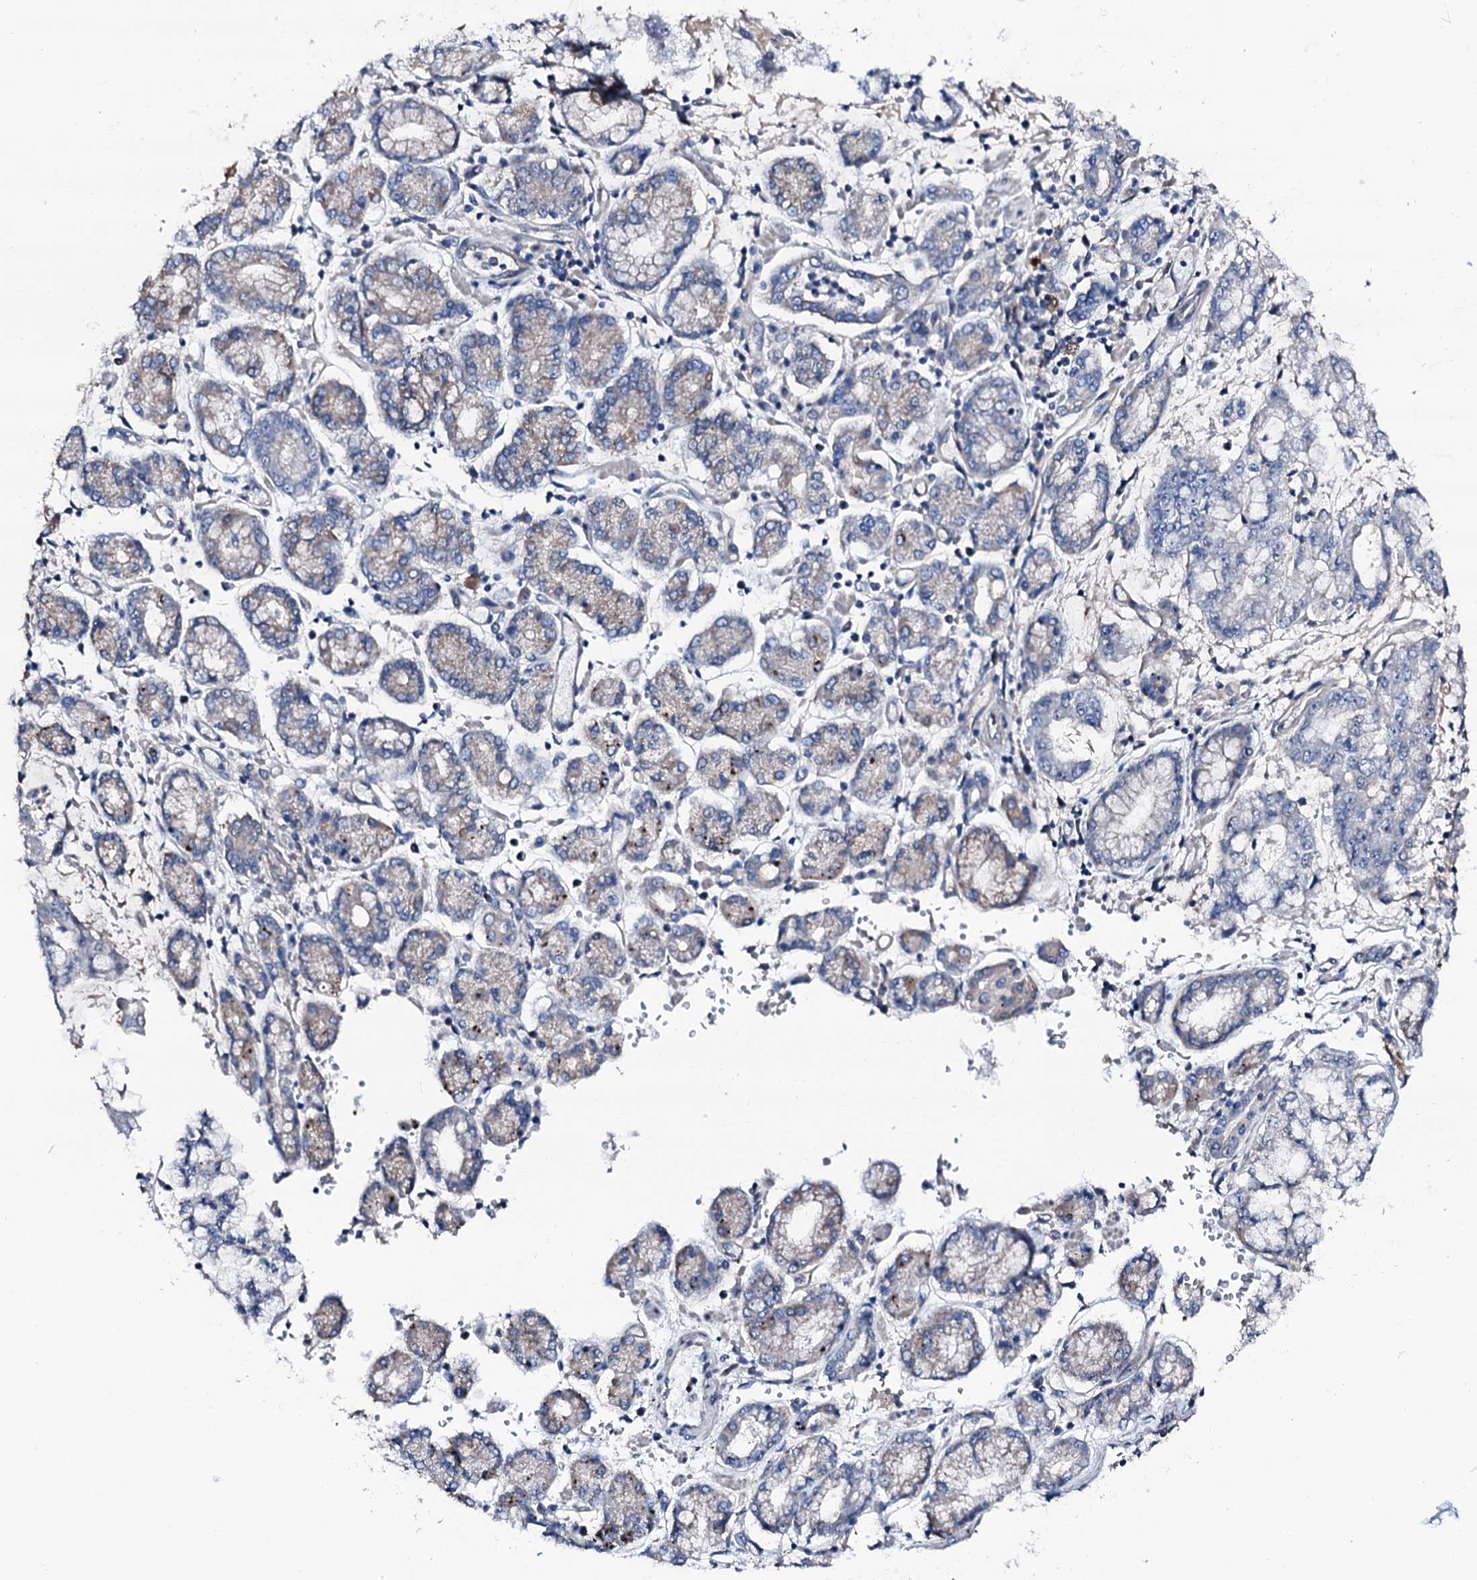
{"staining": {"intensity": "weak", "quantity": "<25%", "location": "cytoplasmic/membranous"}, "tissue": "stomach cancer", "cell_type": "Tumor cells", "image_type": "cancer", "snomed": [{"axis": "morphology", "description": "Adenocarcinoma, NOS"}, {"axis": "topography", "description": "Stomach"}], "caption": "A high-resolution photomicrograph shows immunohistochemistry (IHC) staining of stomach cancer (adenocarcinoma), which shows no significant expression in tumor cells. The staining was performed using DAB (3,3'-diaminobenzidine) to visualize the protein expression in brown, while the nuclei were stained in blue with hematoxylin (Magnification: 20x).", "gene": "TRAFD1", "patient": {"sex": "male", "age": 76}}